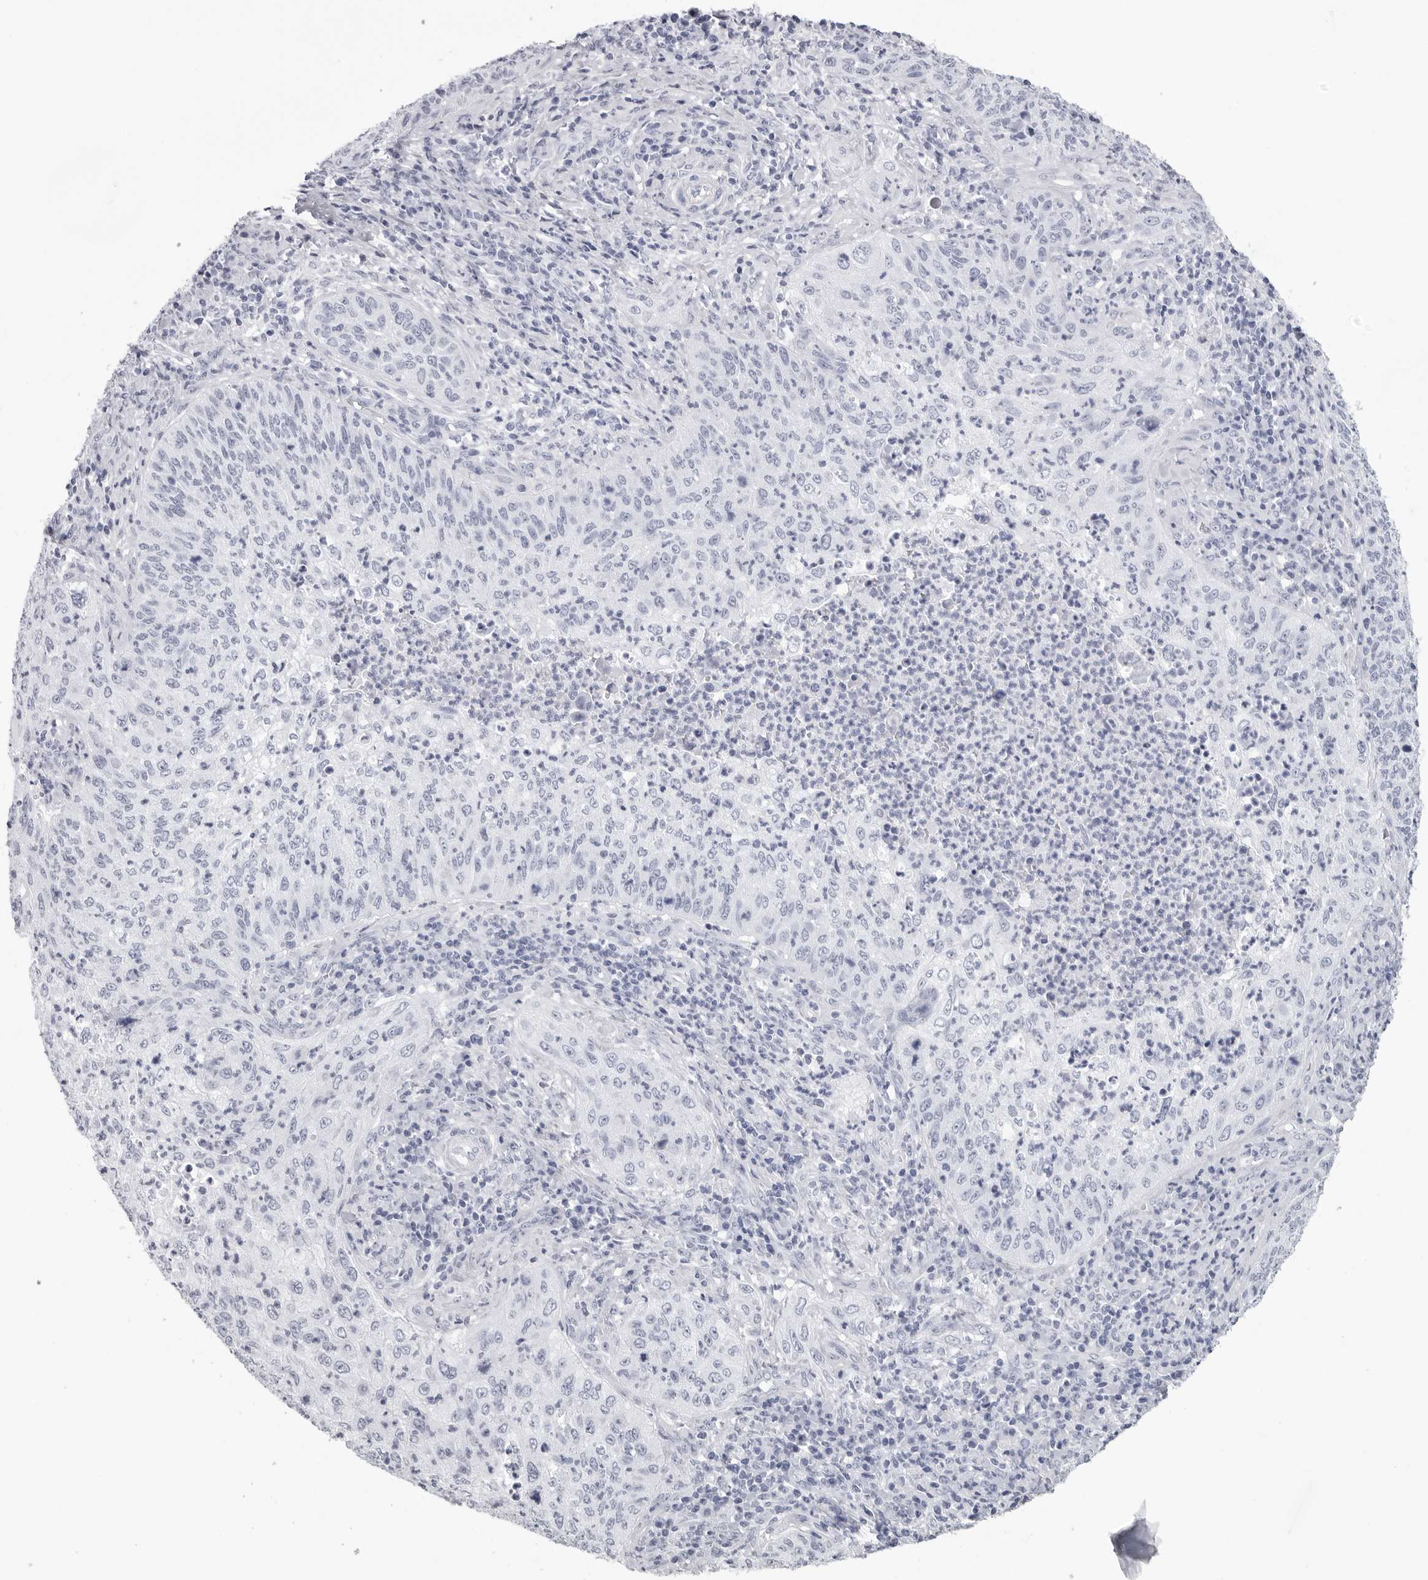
{"staining": {"intensity": "negative", "quantity": "none", "location": "none"}, "tissue": "cervical cancer", "cell_type": "Tumor cells", "image_type": "cancer", "snomed": [{"axis": "morphology", "description": "Squamous cell carcinoma, NOS"}, {"axis": "topography", "description": "Cervix"}], "caption": "Micrograph shows no protein staining in tumor cells of squamous cell carcinoma (cervical) tissue.", "gene": "CST2", "patient": {"sex": "female", "age": 30}}